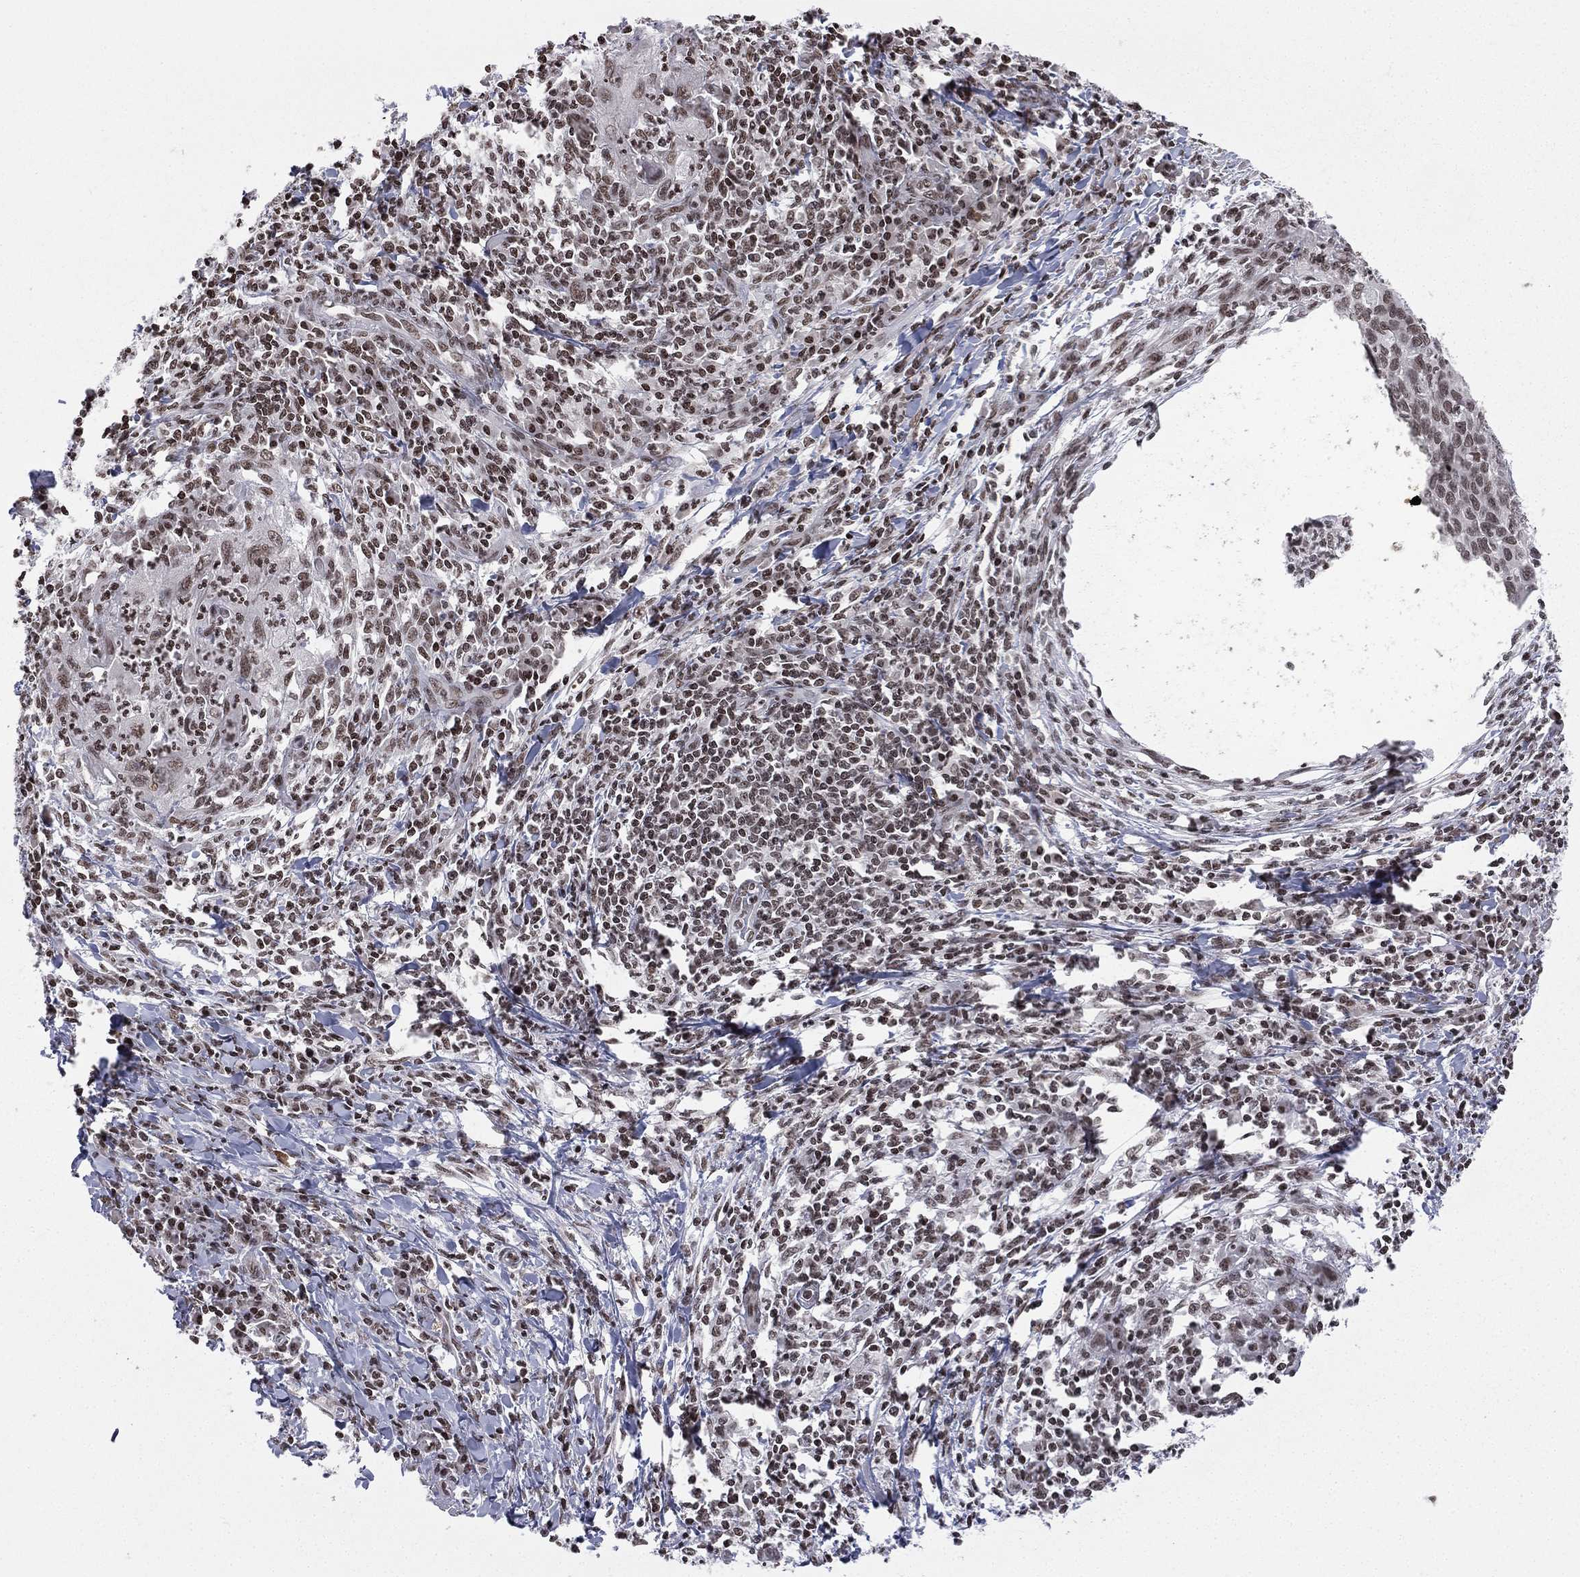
{"staining": {"intensity": "weak", "quantity": "<25%", "location": "nuclear"}, "tissue": "cervical cancer", "cell_type": "Tumor cells", "image_type": "cancer", "snomed": [{"axis": "morphology", "description": "Squamous cell carcinoma, NOS"}, {"axis": "topography", "description": "Cervix"}], "caption": "A high-resolution image shows immunohistochemistry staining of cervical cancer (squamous cell carcinoma), which demonstrates no significant staining in tumor cells.", "gene": "RFX7", "patient": {"sex": "female", "age": 26}}